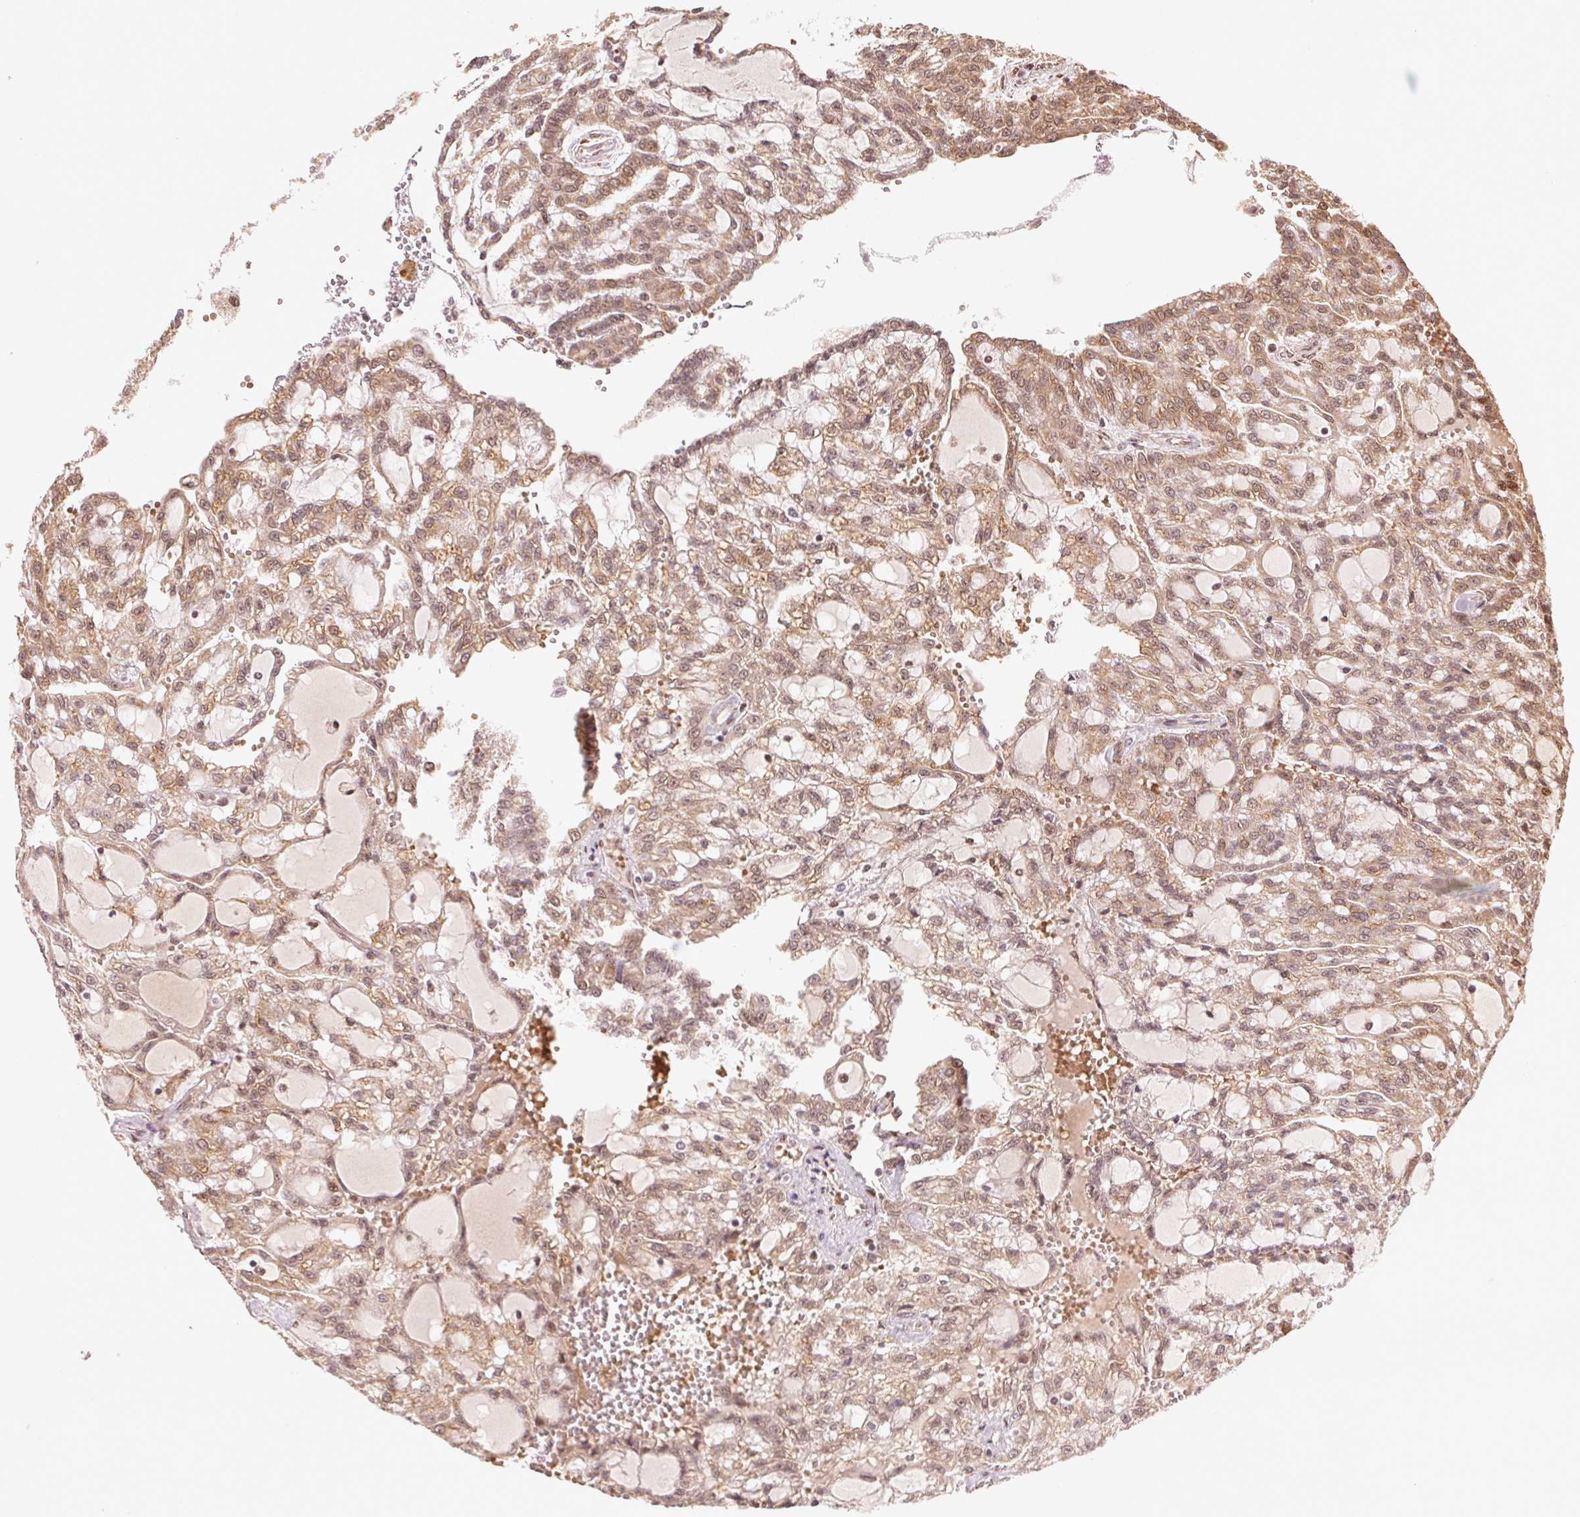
{"staining": {"intensity": "moderate", "quantity": "25%-75%", "location": "cytoplasmic/membranous"}, "tissue": "renal cancer", "cell_type": "Tumor cells", "image_type": "cancer", "snomed": [{"axis": "morphology", "description": "Adenocarcinoma, NOS"}, {"axis": "topography", "description": "Kidney"}], "caption": "IHC histopathology image of neoplastic tissue: human renal cancer stained using immunohistochemistry (IHC) shows medium levels of moderate protein expression localized specifically in the cytoplasmic/membranous of tumor cells, appearing as a cytoplasmic/membranous brown color.", "gene": "TREML4", "patient": {"sex": "male", "age": 63}}